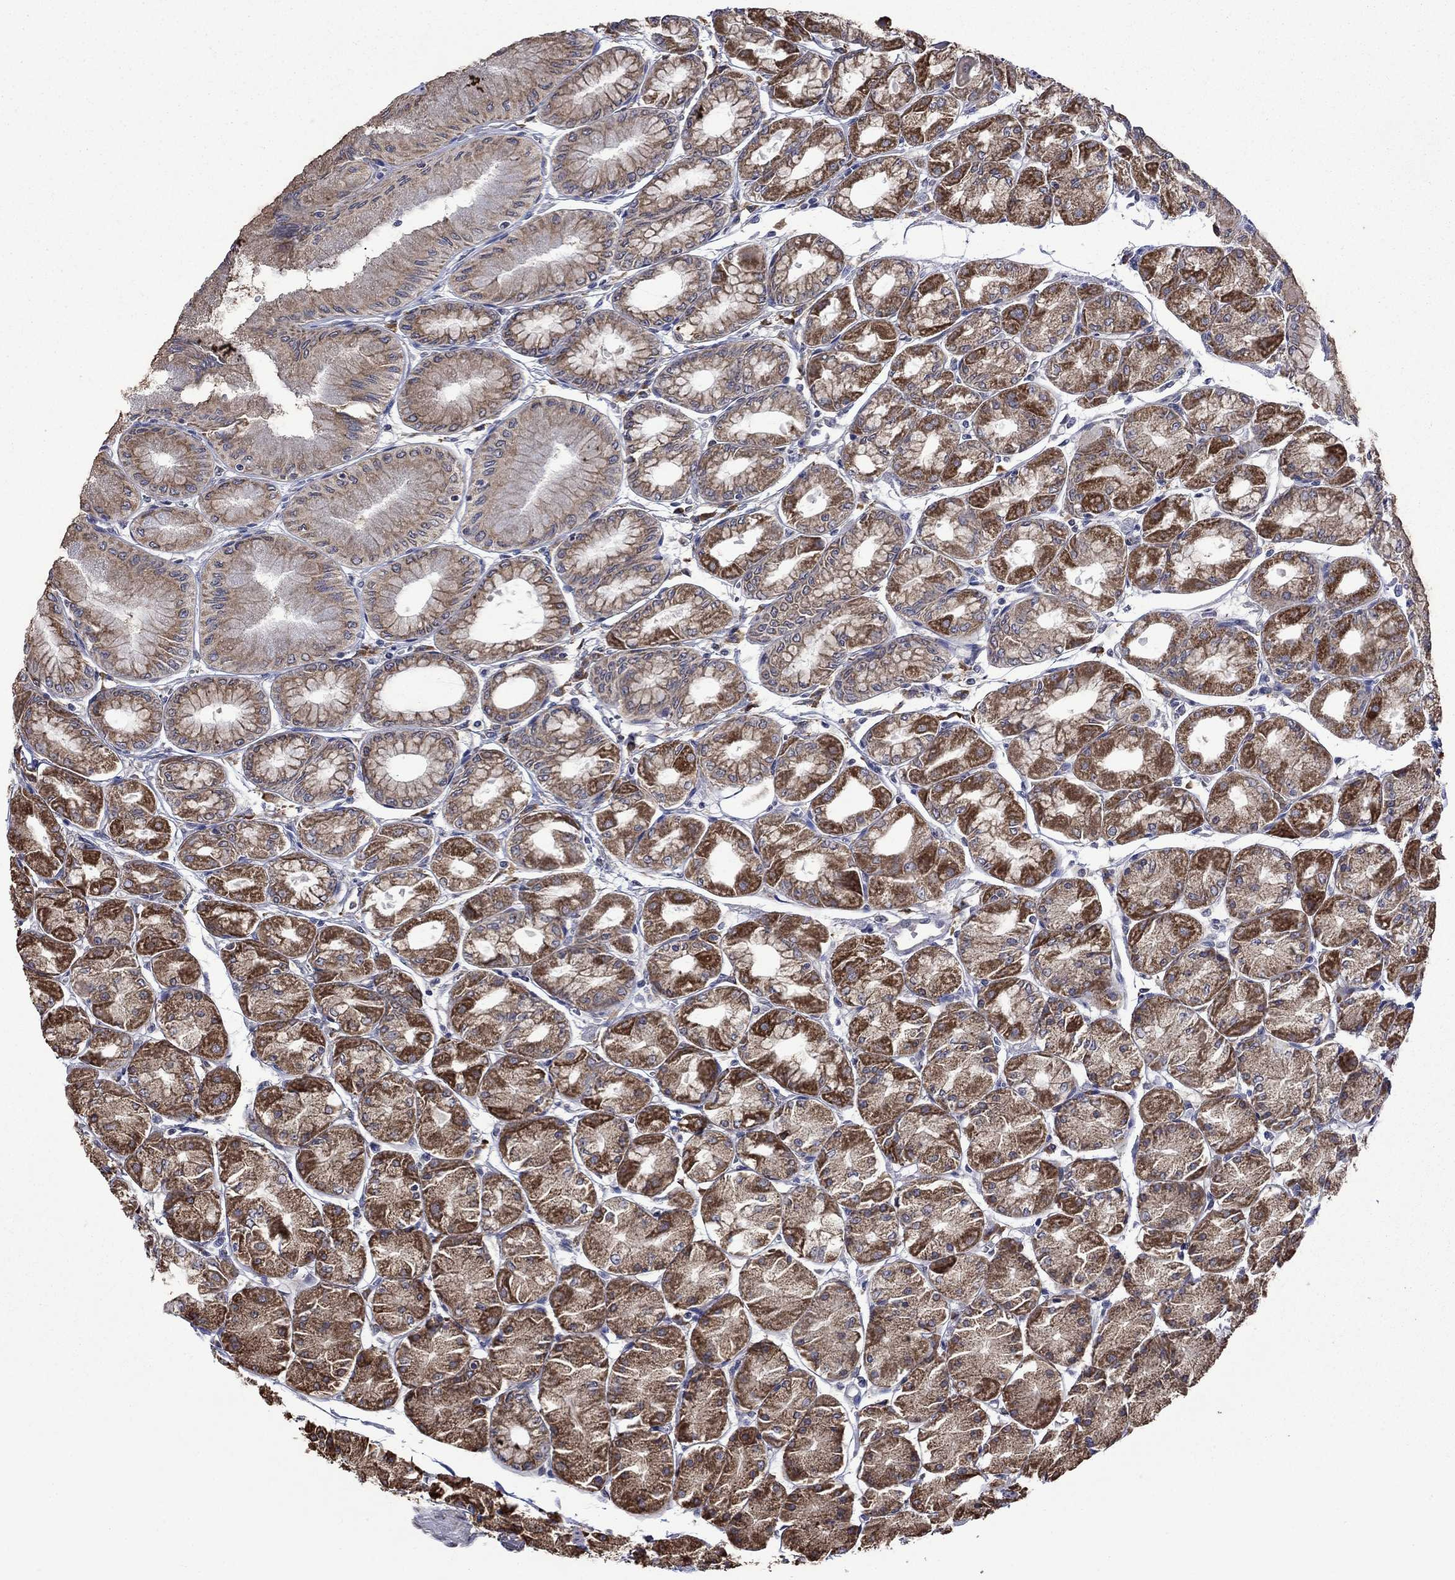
{"staining": {"intensity": "strong", "quantity": "25%-75%", "location": "cytoplasmic/membranous"}, "tissue": "stomach", "cell_type": "Glandular cells", "image_type": "normal", "snomed": [{"axis": "morphology", "description": "Normal tissue, NOS"}, {"axis": "topography", "description": "Stomach, upper"}], "caption": "Immunohistochemistry of unremarkable stomach displays high levels of strong cytoplasmic/membranous expression in about 25%-75% of glandular cells. (Brightfield microscopy of DAB IHC at high magnification).", "gene": "FURIN", "patient": {"sex": "male", "age": 60}}